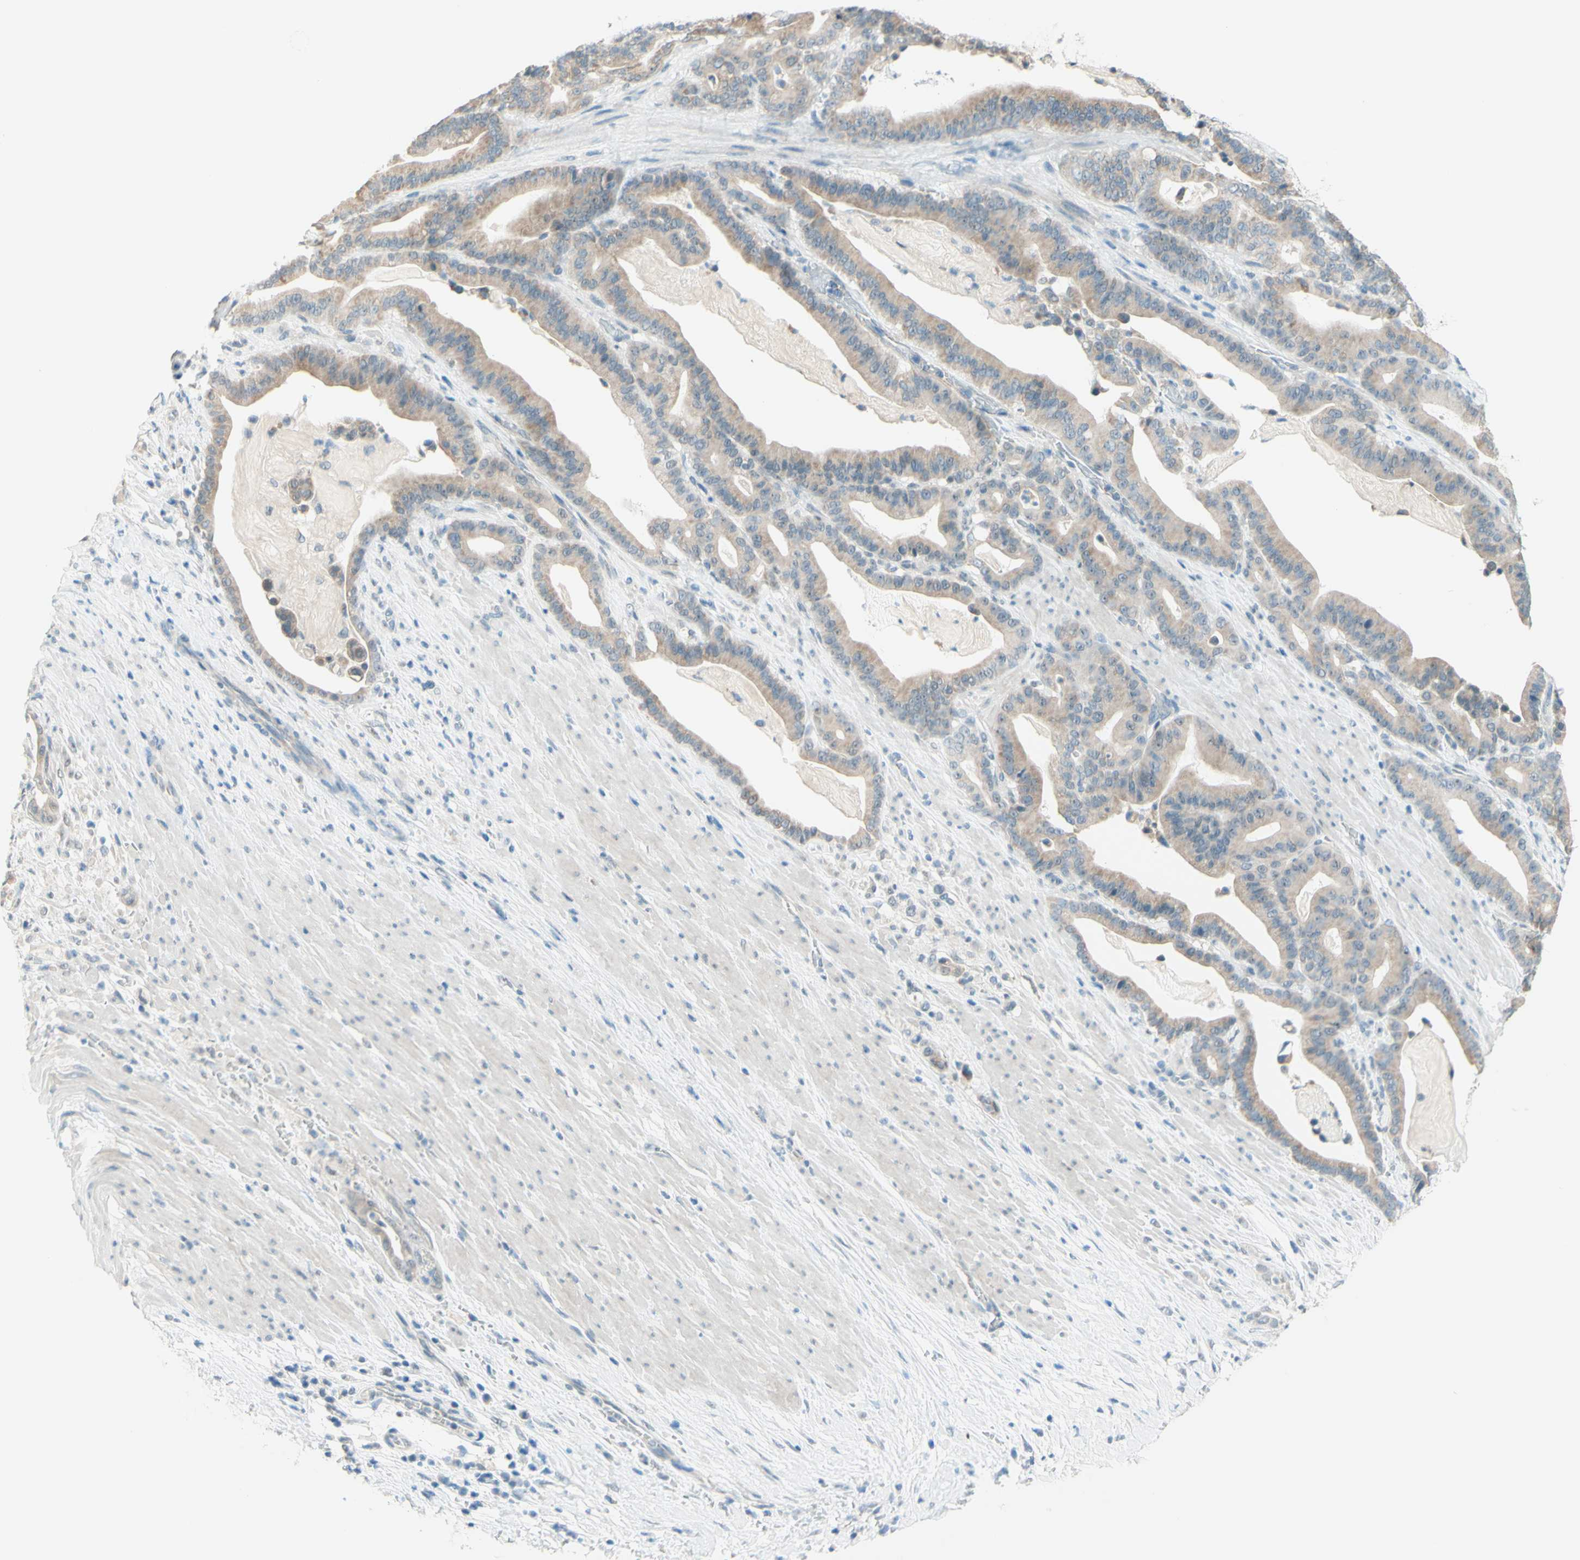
{"staining": {"intensity": "weak", "quantity": "25%-75%", "location": "cytoplasmic/membranous"}, "tissue": "pancreatic cancer", "cell_type": "Tumor cells", "image_type": "cancer", "snomed": [{"axis": "morphology", "description": "Adenocarcinoma, NOS"}, {"axis": "topography", "description": "Pancreas"}], "caption": "Immunohistochemical staining of pancreatic cancer (adenocarcinoma) displays low levels of weak cytoplasmic/membranous protein staining in about 25%-75% of tumor cells.", "gene": "JPH1", "patient": {"sex": "male", "age": 63}}